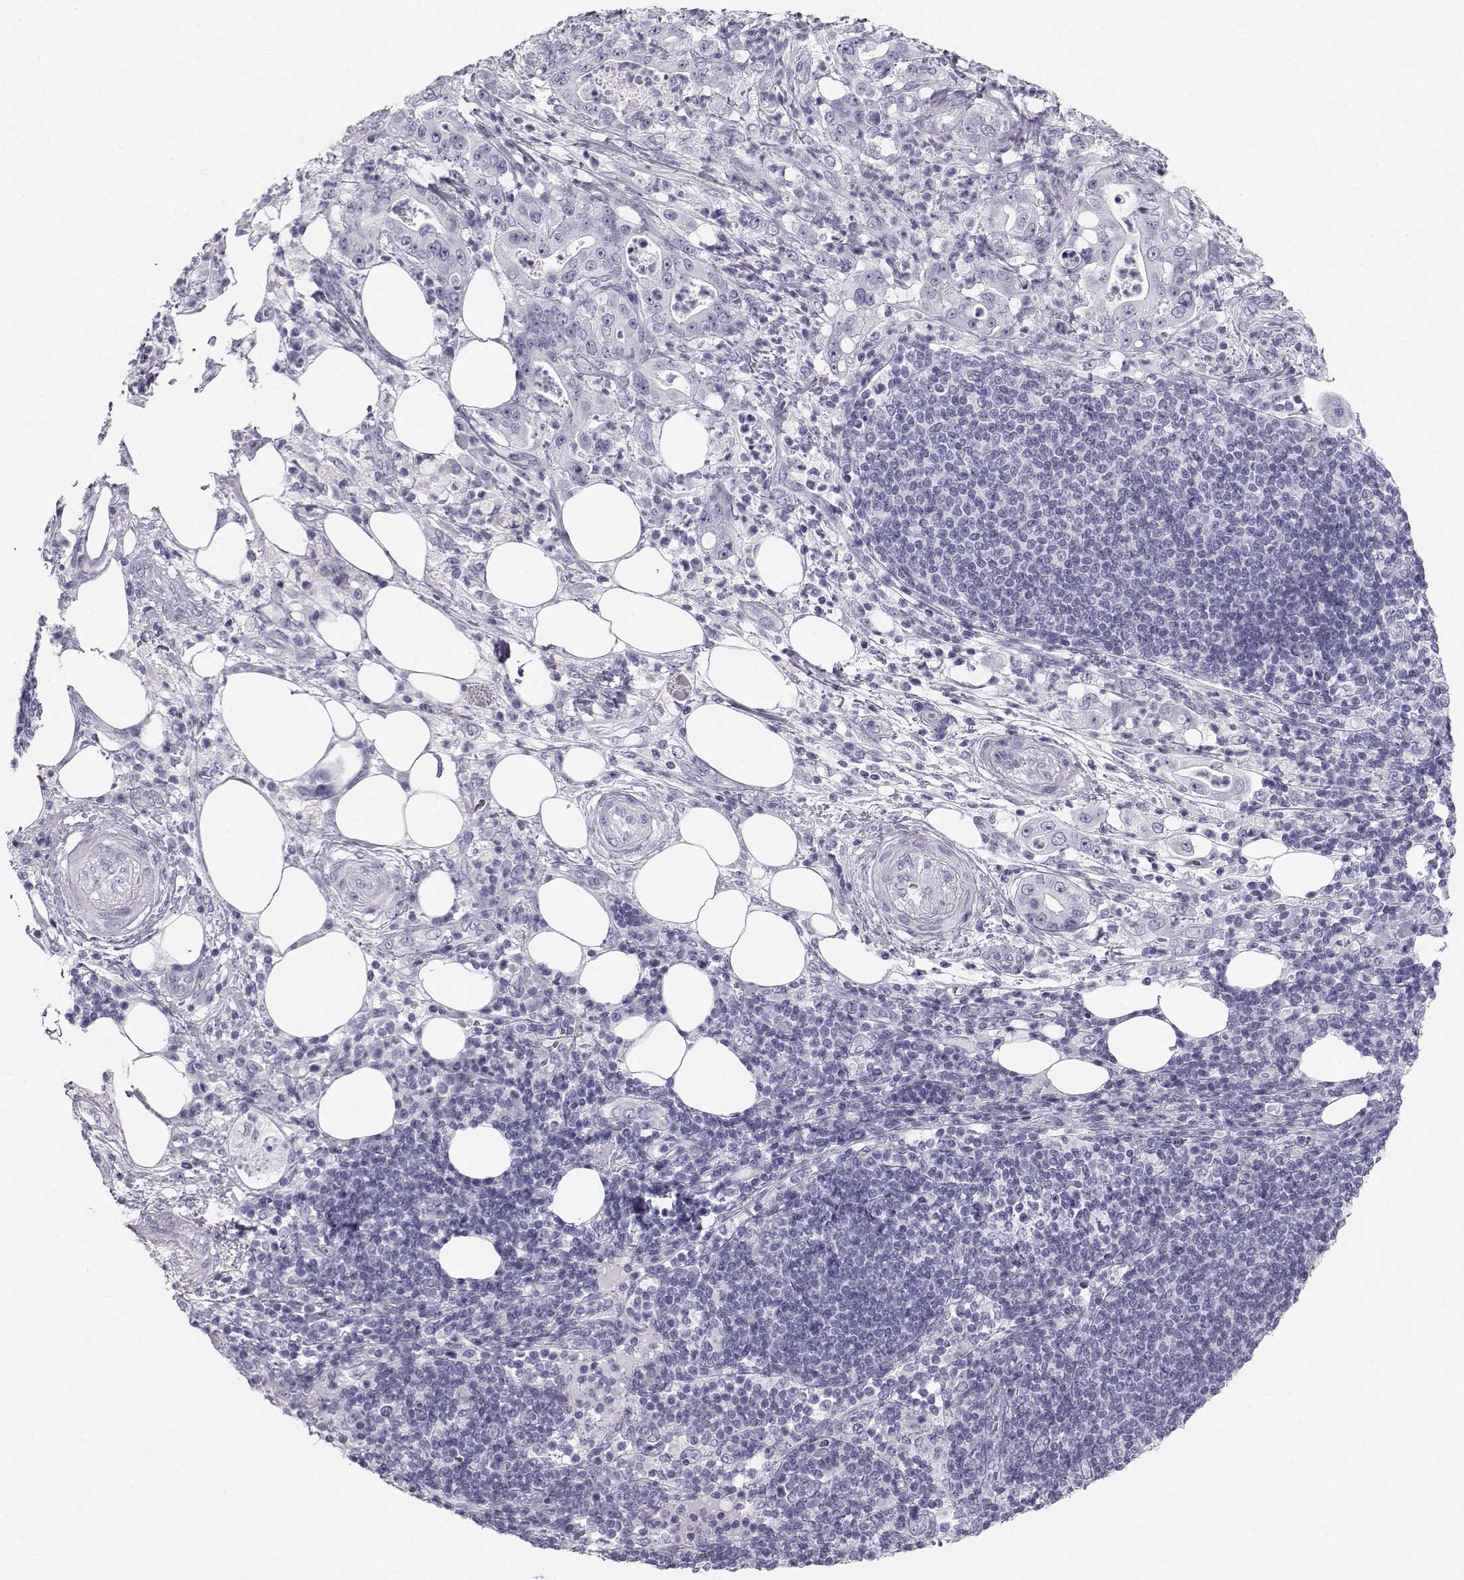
{"staining": {"intensity": "negative", "quantity": "none", "location": "none"}, "tissue": "pancreatic cancer", "cell_type": "Tumor cells", "image_type": "cancer", "snomed": [{"axis": "morphology", "description": "Adenocarcinoma, NOS"}, {"axis": "topography", "description": "Pancreas"}], "caption": "This is an immunohistochemistry histopathology image of human pancreatic cancer. There is no staining in tumor cells.", "gene": "RD3", "patient": {"sex": "male", "age": 71}}